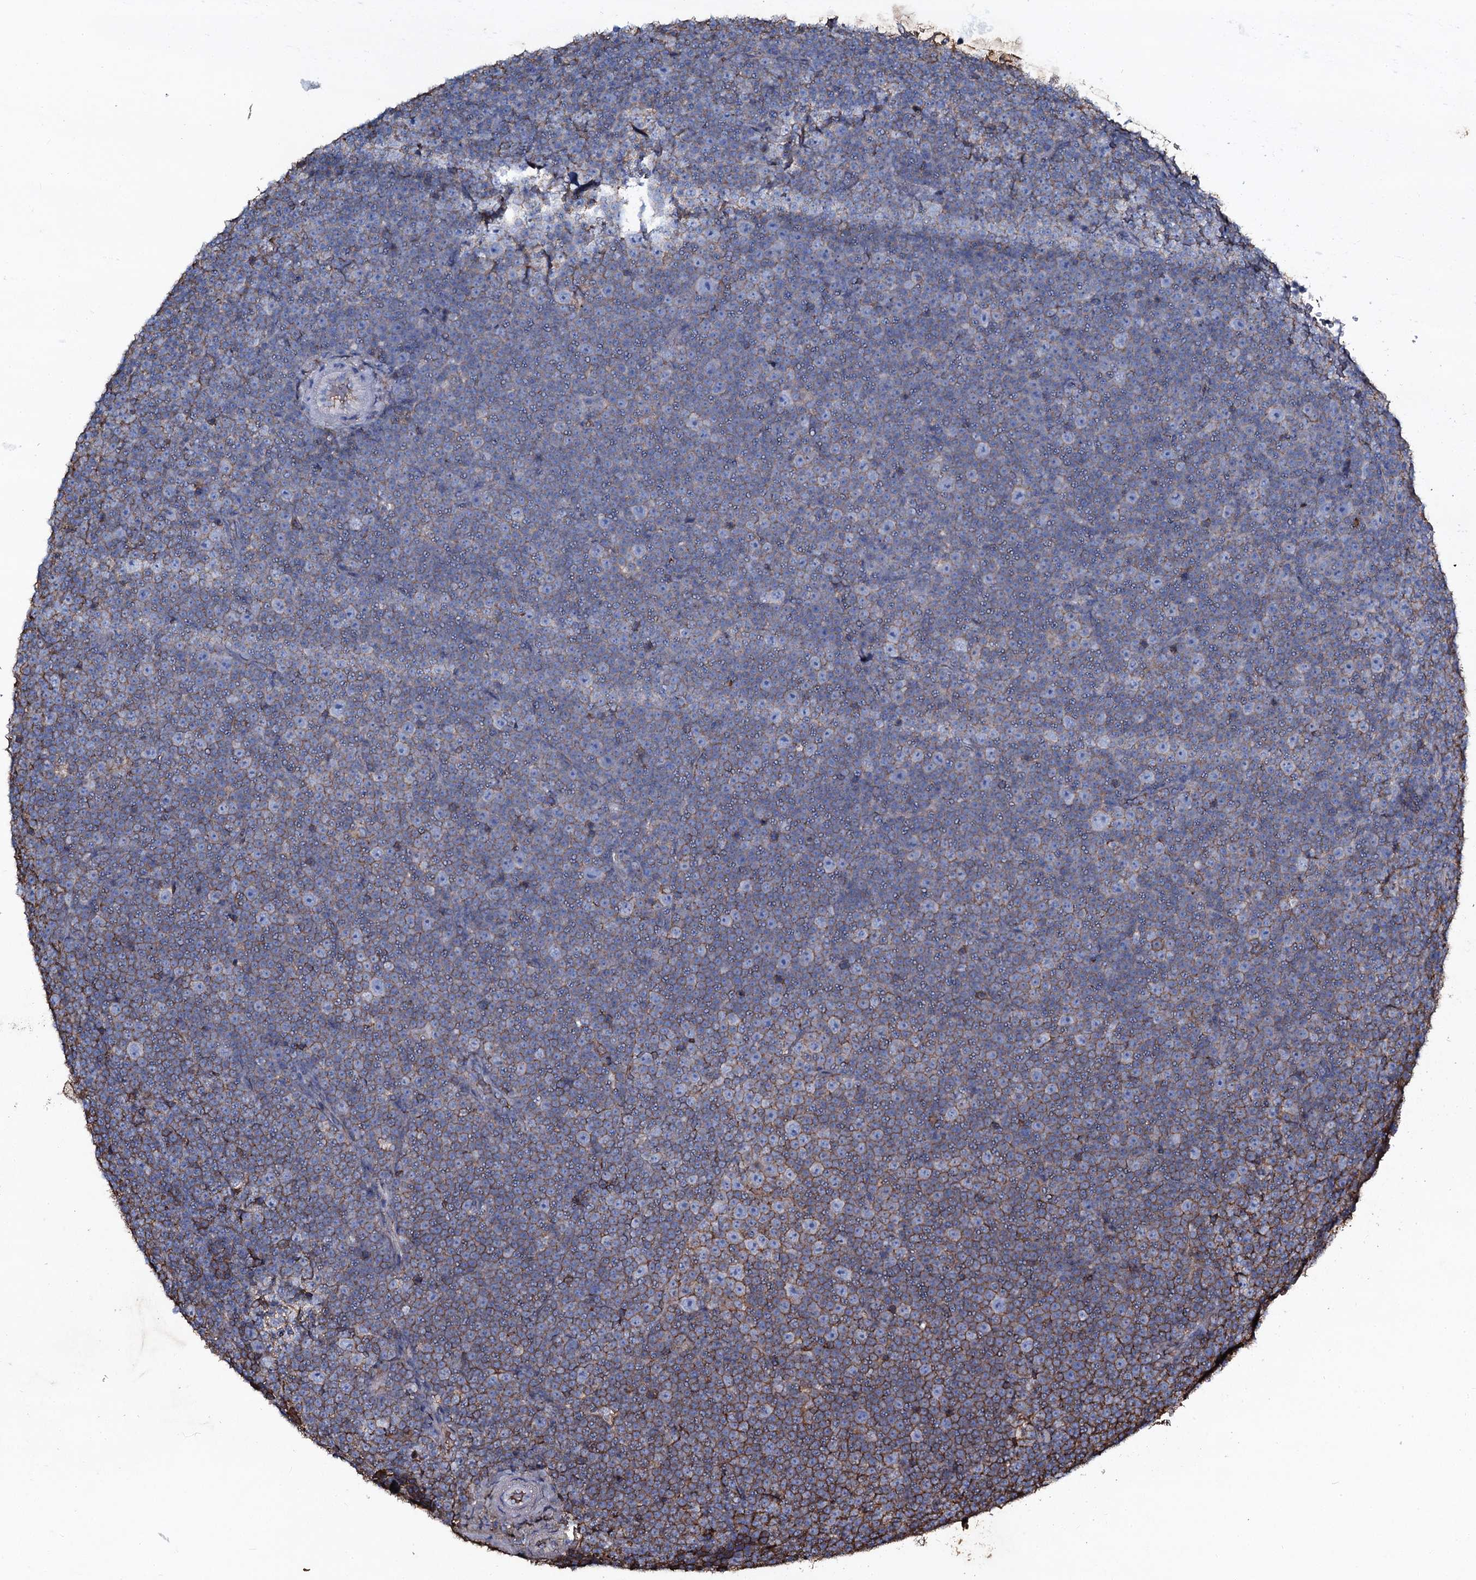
{"staining": {"intensity": "moderate", "quantity": "25%-75%", "location": "cytoplasmic/membranous"}, "tissue": "lymphoma", "cell_type": "Tumor cells", "image_type": "cancer", "snomed": [{"axis": "morphology", "description": "Malignant lymphoma, non-Hodgkin's type, Low grade"}, {"axis": "topography", "description": "Lymph node"}], "caption": "About 25%-75% of tumor cells in malignant lymphoma, non-Hodgkin's type (low-grade) reveal moderate cytoplasmic/membranous protein positivity as visualized by brown immunohistochemical staining.", "gene": "EDN1", "patient": {"sex": "female", "age": 67}}